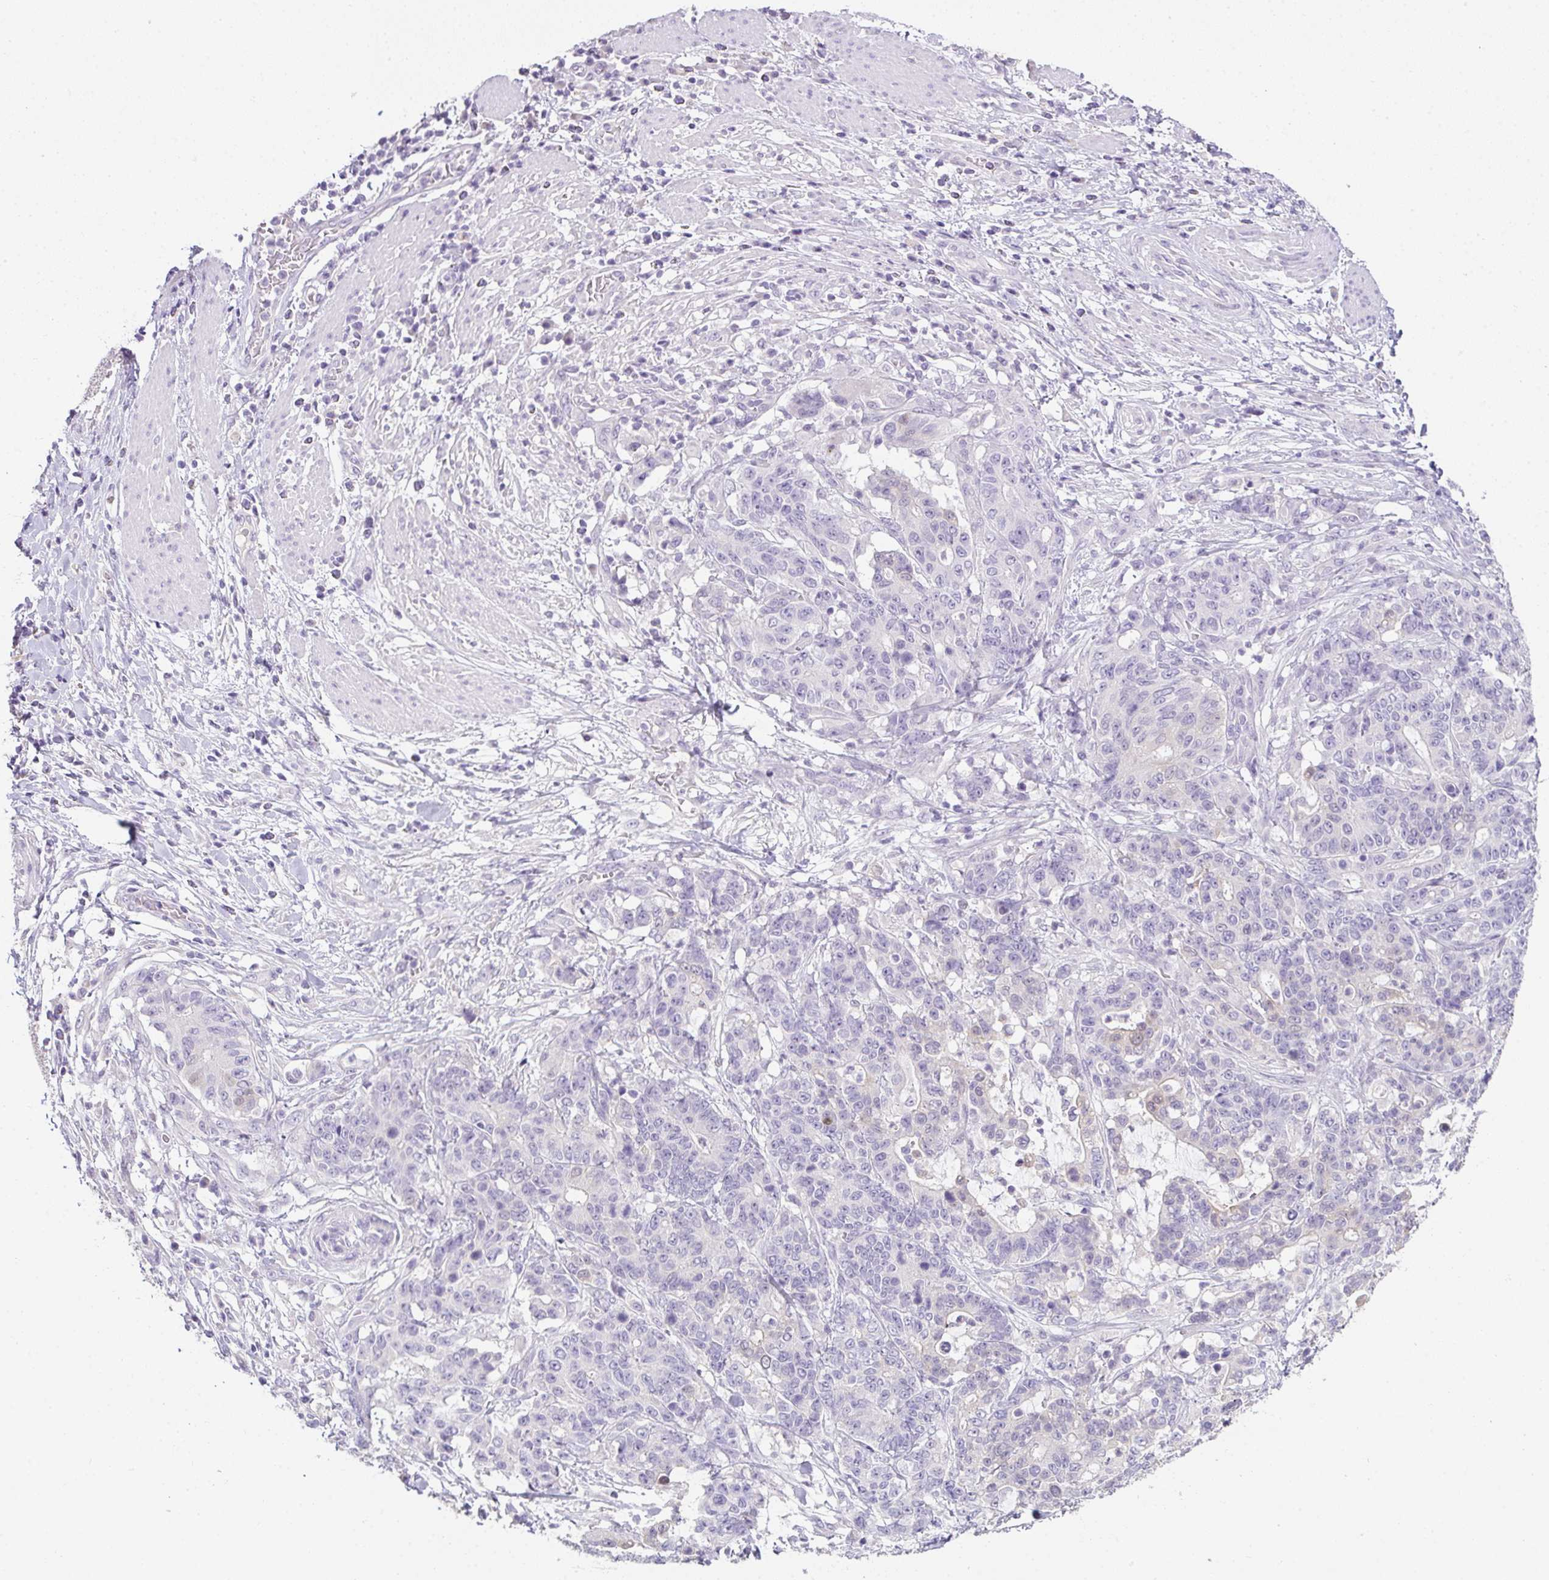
{"staining": {"intensity": "negative", "quantity": "none", "location": "none"}, "tissue": "stomach cancer", "cell_type": "Tumor cells", "image_type": "cancer", "snomed": [{"axis": "morphology", "description": "Normal tissue, NOS"}, {"axis": "morphology", "description": "Adenocarcinoma, NOS"}, {"axis": "topography", "description": "Stomach"}], "caption": "Human adenocarcinoma (stomach) stained for a protein using immunohistochemistry displays no positivity in tumor cells.", "gene": "CMPK1", "patient": {"sex": "female", "age": 64}}